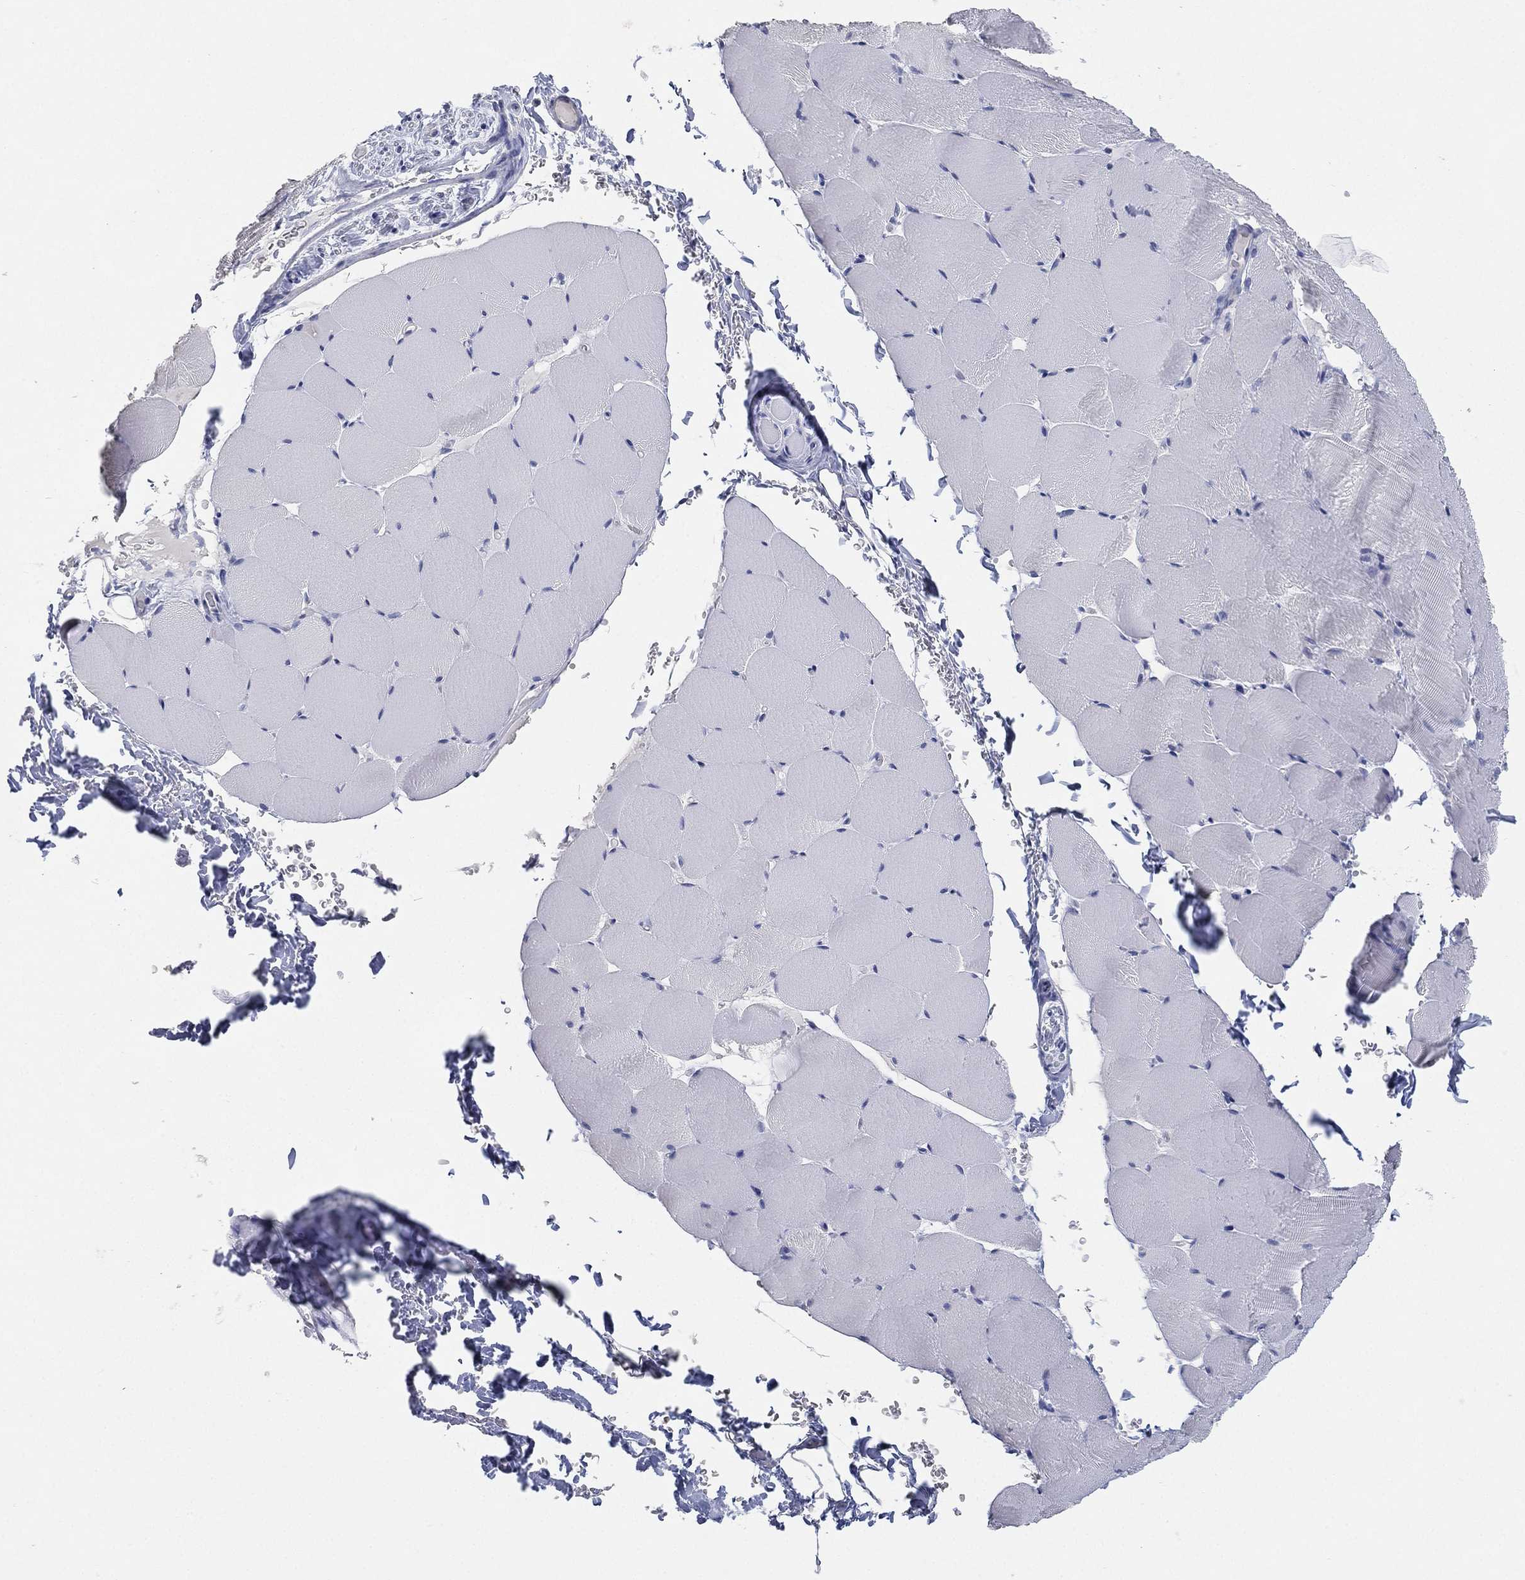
{"staining": {"intensity": "negative", "quantity": "none", "location": "none"}, "tissue": "skeletal muscle", "cell_type": "Myocytes", "image_type": "normal", "snomed": [{"axis": "morphology", "description": "Normal tissue, NOS"}, {"axis": "topography", "description": "Skeletal muscle"}], "caption": "Immunohistochemistry of normal human skeletal muscle shows no expression in myocytes.", "gene": "FAM187B", "patient": {"sex": "female", "age": 37}}